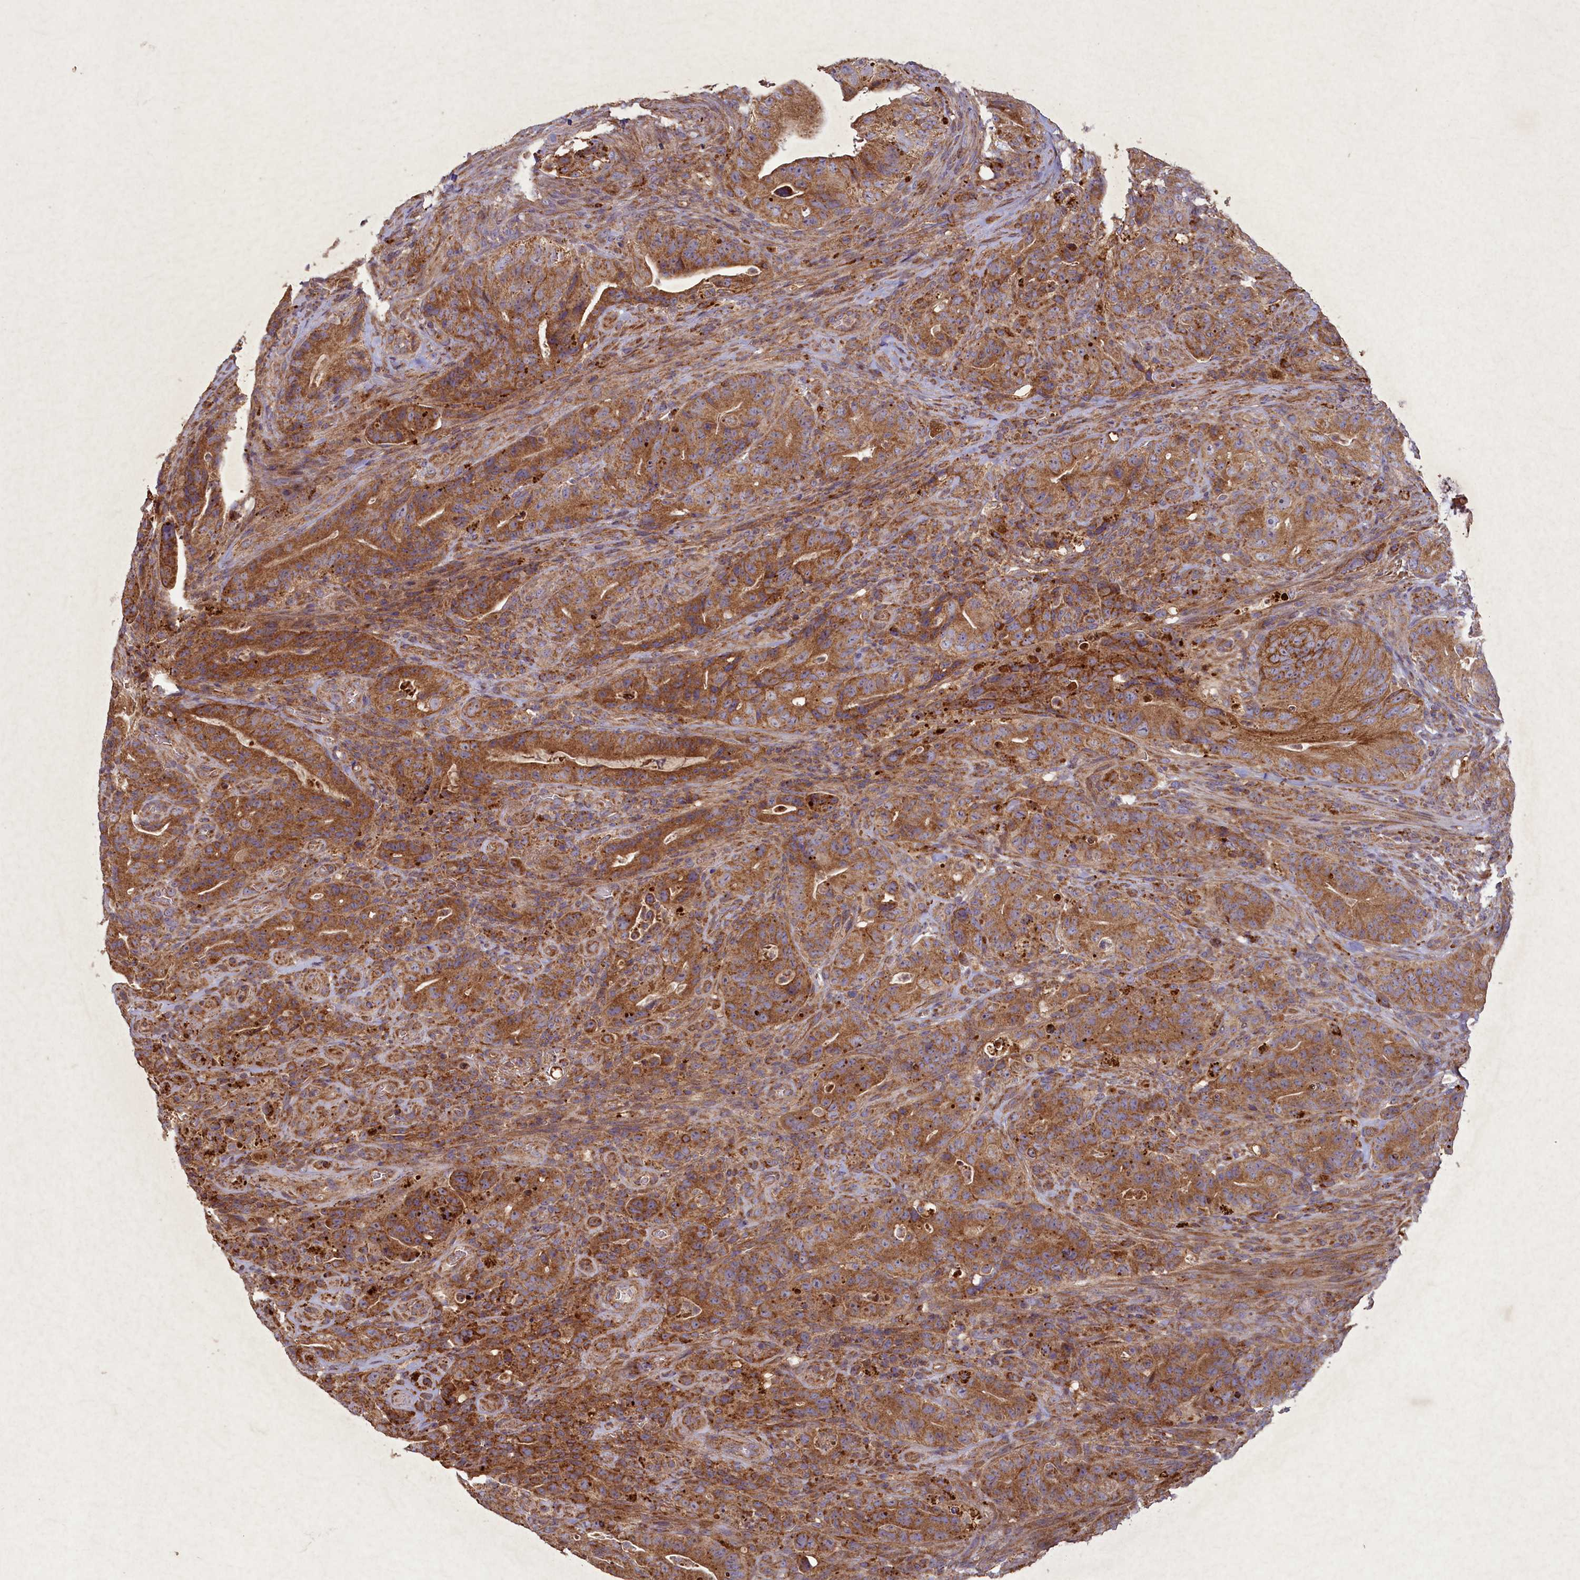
{"staining": {"intensity": "moderate", "quantity": ">75%", "location": "cytoplasmic/membranous"}, "tissue": "colorectal cancer", "cell_type": "Tumor cells", "image_type": "cancer", "snomed": [{"axis": "morphology", "description": "Normal tissue, NOS"}, {"axis": "topography", "description": "Colon"}], "caption": "Immunohistochemistry staining of colorectal cancer, which reveals medium levels of moderate cytoplasmic/membranous staining in approximately >75% of tumor cells indicating moderate cytoplasmic/membranous protein expression. The staining was performed using DAB (brown) for protein detection and nuclei were counterstained in hematoxylin (blue).", "gene": "CIAO2B", "patient": {"sex": "female", "age": 82}}